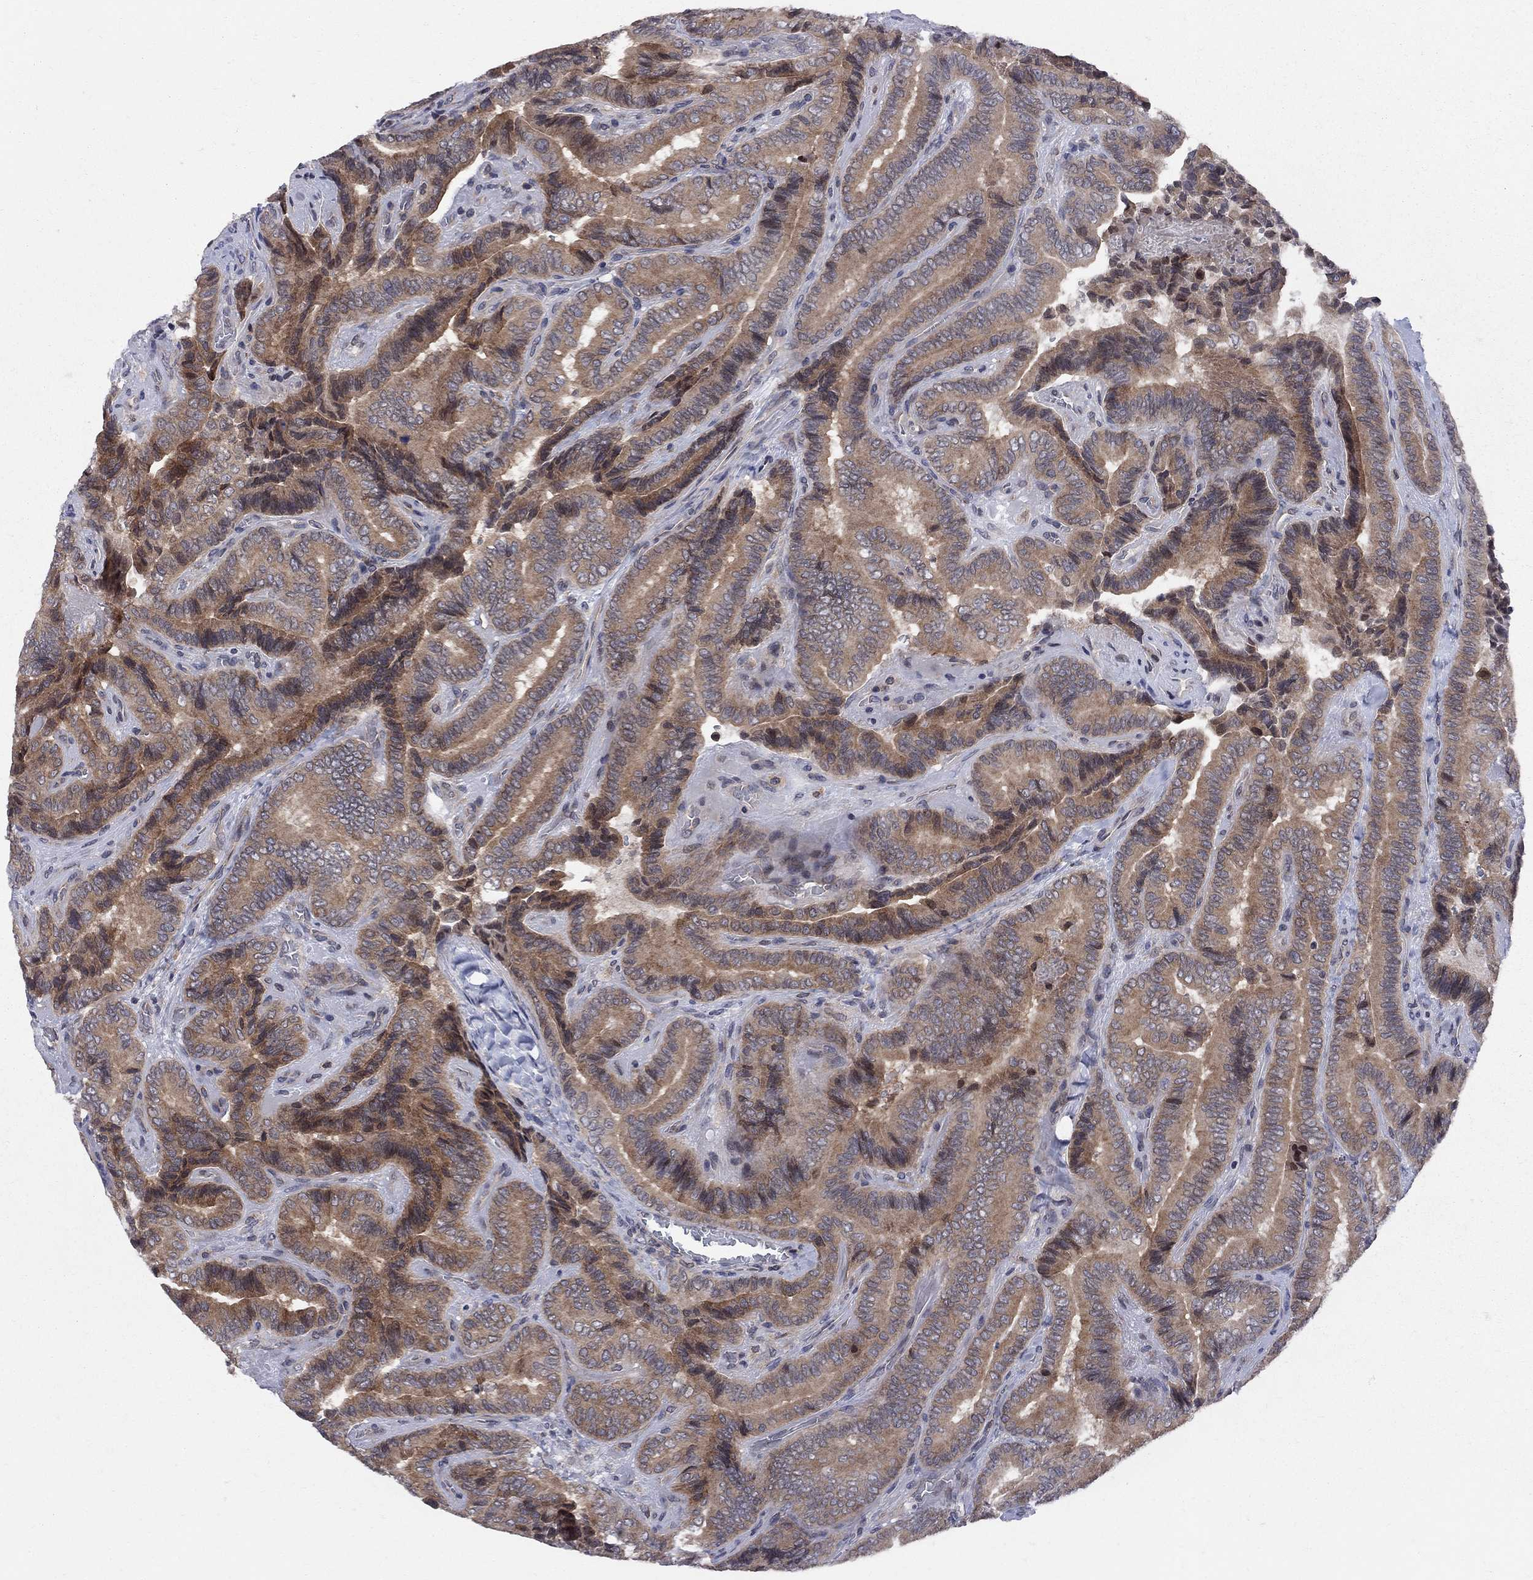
{"staining": {"intensity": "moderate", "quantity": ">75%", "location": "cytoplasmic/membranous"}, "tissue": "thyroid cancer", "cell_type": "Tumor cells", "image_type": "cancer", "snomed": [{"axis": "morphology", "description": "Papillary adenocarcinoma, NOS"}, {"axis": "topography", "description": "Thyroid gland"}], "caption": "The image shows a brown stain indicating the presence of a protein in the cytoplasmic/membranous of tumor cells in thyroid cancer (papillary adenocarcinoma).", "gene": "CNOT11", "patient": {"sex": "male", "age": 61}}